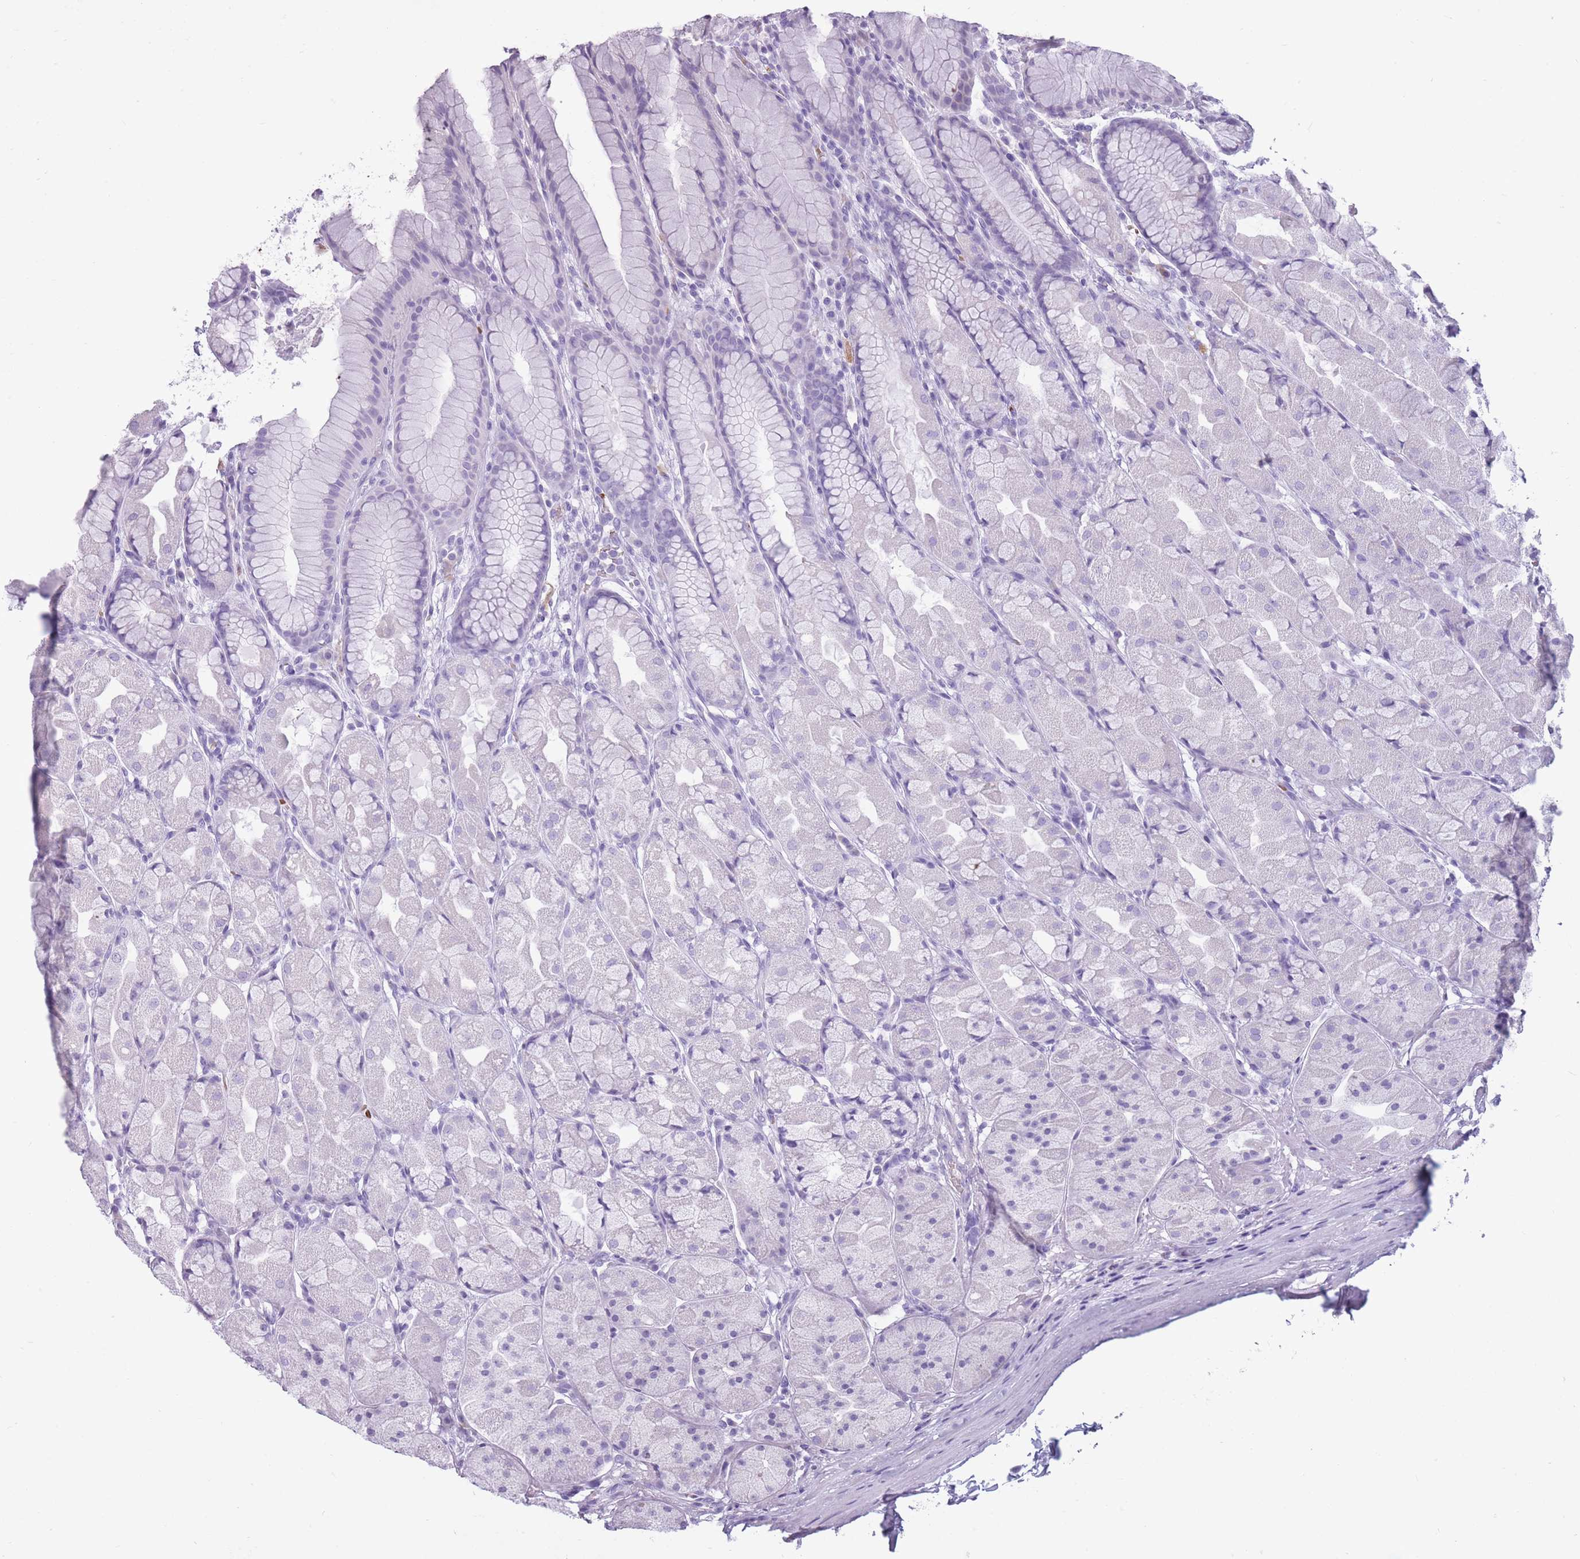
{"staining": {"intensity": "negative", "quantity": "none", "location": "none"}, "tissue": "stomach", "cell_type": "Glandular cells", "image_type": "normal", "snomed": [{"axis": "morphology", "description": "Normal tissue, NOS"}, {"axis": "topography", "description": "Stomach"}], "caption": "Immunohistochemistry (IHC) micrograph of benign stomach: stomach stained with DAB (3,3'-diaminobenzidine) exhibits no significant protein expression in glandular cells.", "gene": "OR7C1", "patient": {"sex": "male", "age": 57}}